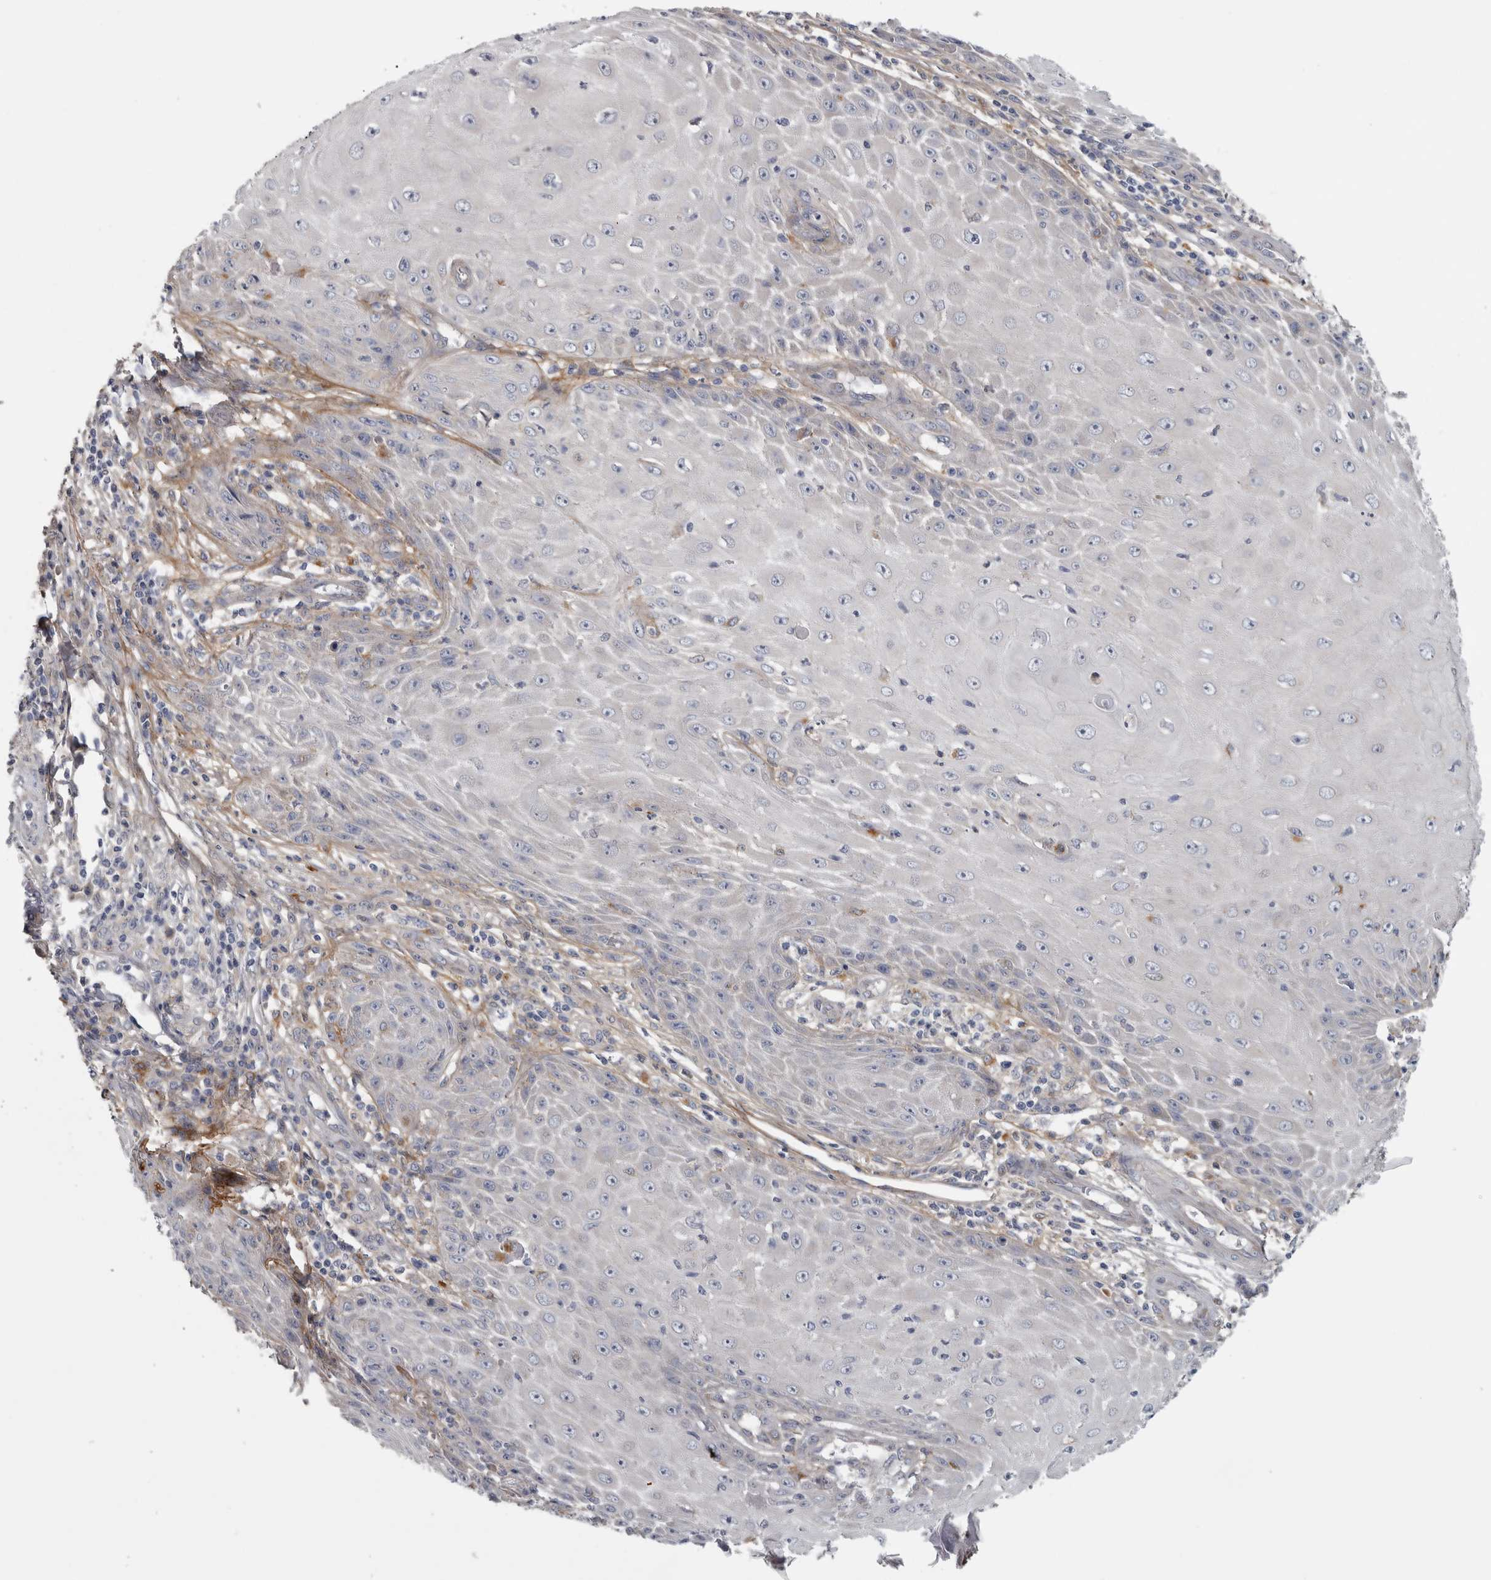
{"staining": {"intensity": "negative", "quantity": "none", "location": "none"}, "tissue": "skin cancer", "cell_type": "Tumor cells", "image_type": "cancer", "snomed": [{"axis": "morphology", "description": "Squamous cell carcinoma, NOS"}, {"axis": "topography", "description": "Skin"}], "caption": "Immunohistochemistry (IHC) of squamous cell carcinoma (skin) exhibits no positivity in tumor cells.", "gene": "ATXN2", "patient": {"sex": "female", "age": 73}}